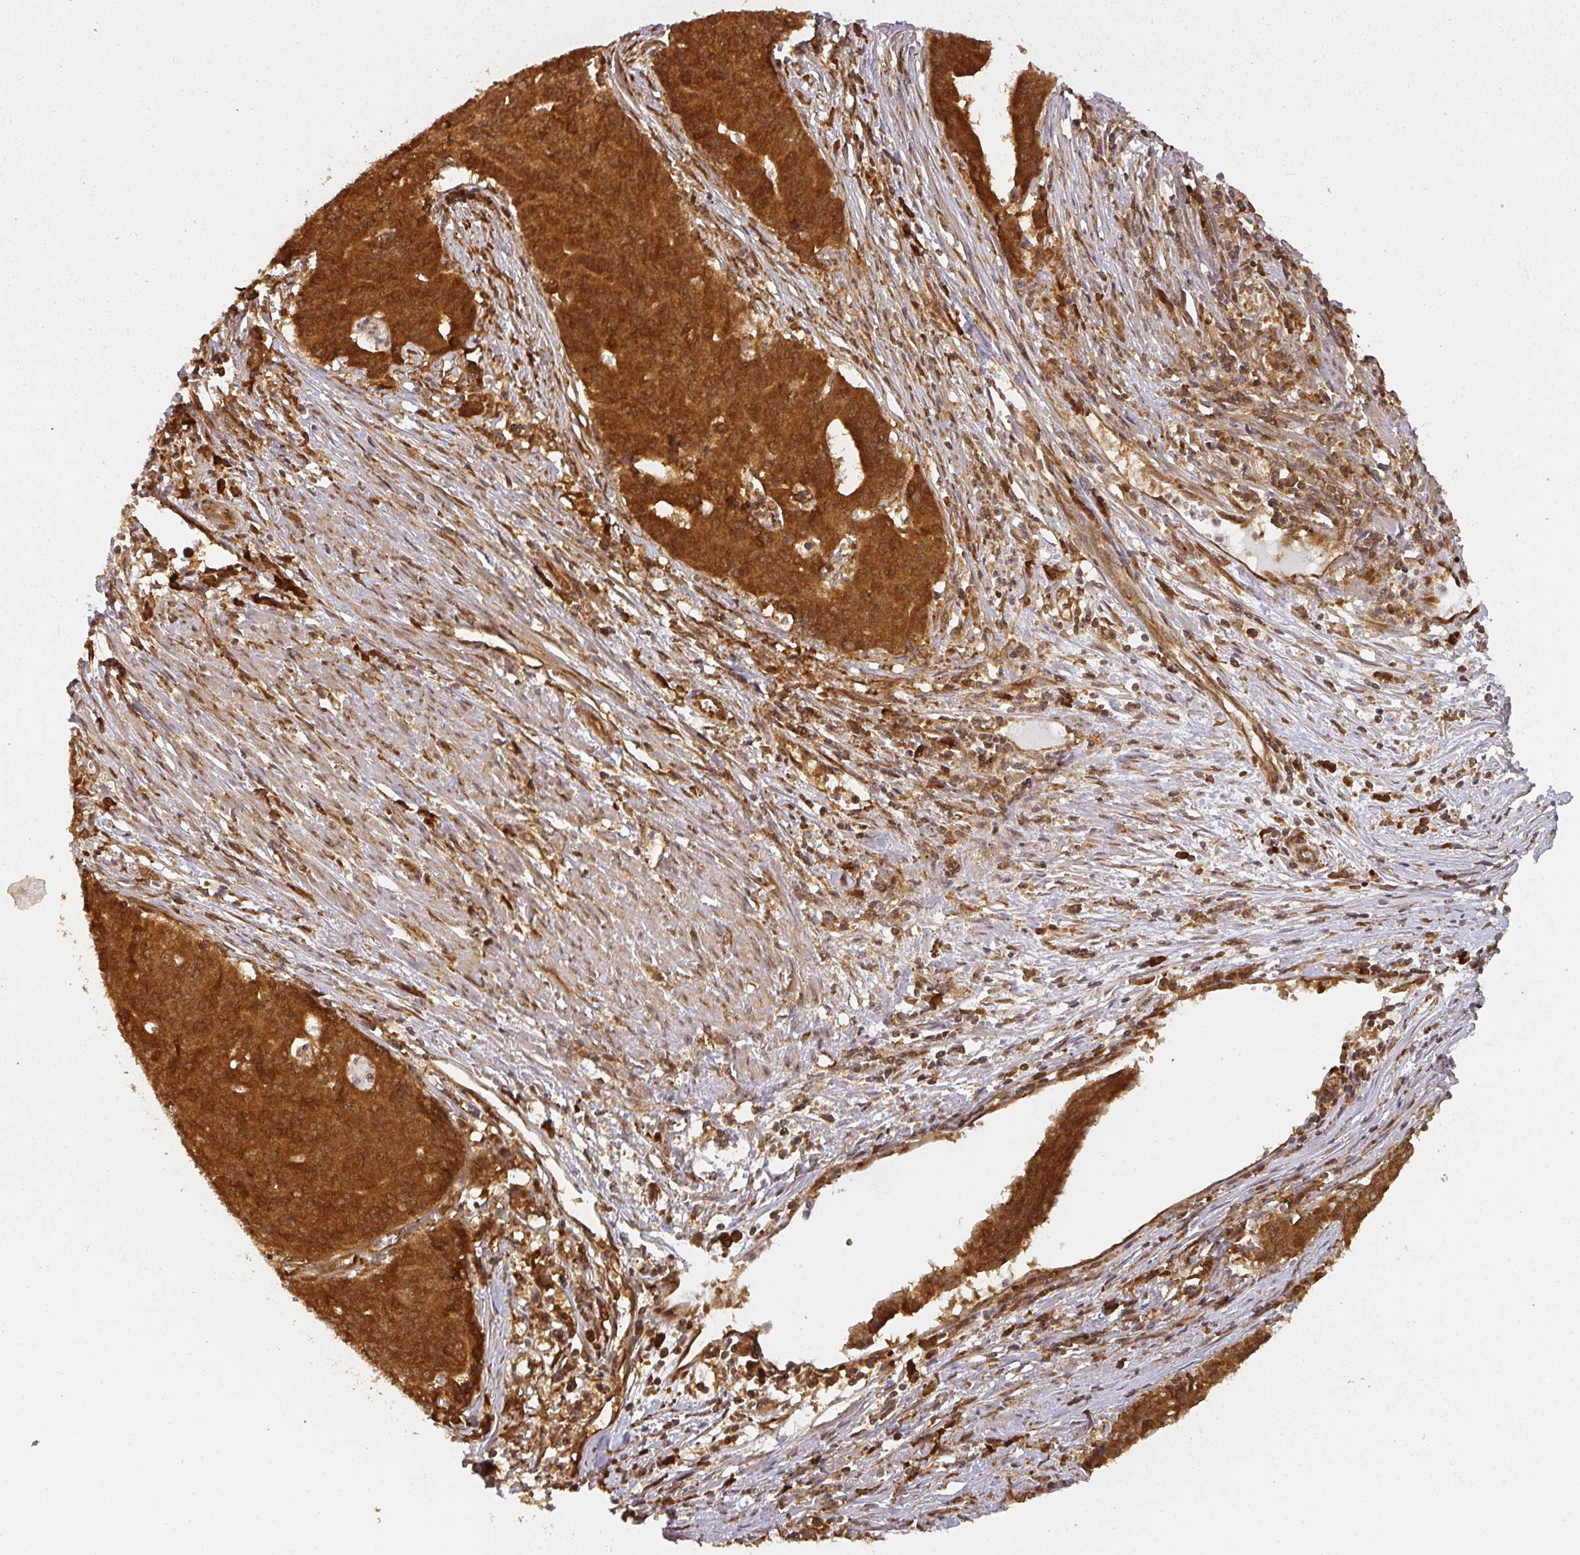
{"staining": {"intensity": "strong", "quantity": ">75%", "location": "cytoplasmic/membranous"}, "tissue": "endometrial cancer", "cell_type": "Tumor cells", "image_type": "cancer", "snomed": [{"axis": "morphology", "description": "Adenocarcinoma, NOS"}, {"axis": "topography", "description": "Endometrium"}], "caption": "Brown immunohistochemical staining in human adenocarcinoma (endometrial) reveals strong cytoplasmic/membranous expression in approximately >75% of tumor cells. (DAB (3,3'-diaminobenzidine) IHC, brown staining for protein, blue staining for nuclei).", "gene": "PPP6R3", "patient": {"sex": "female", "age": 59}}